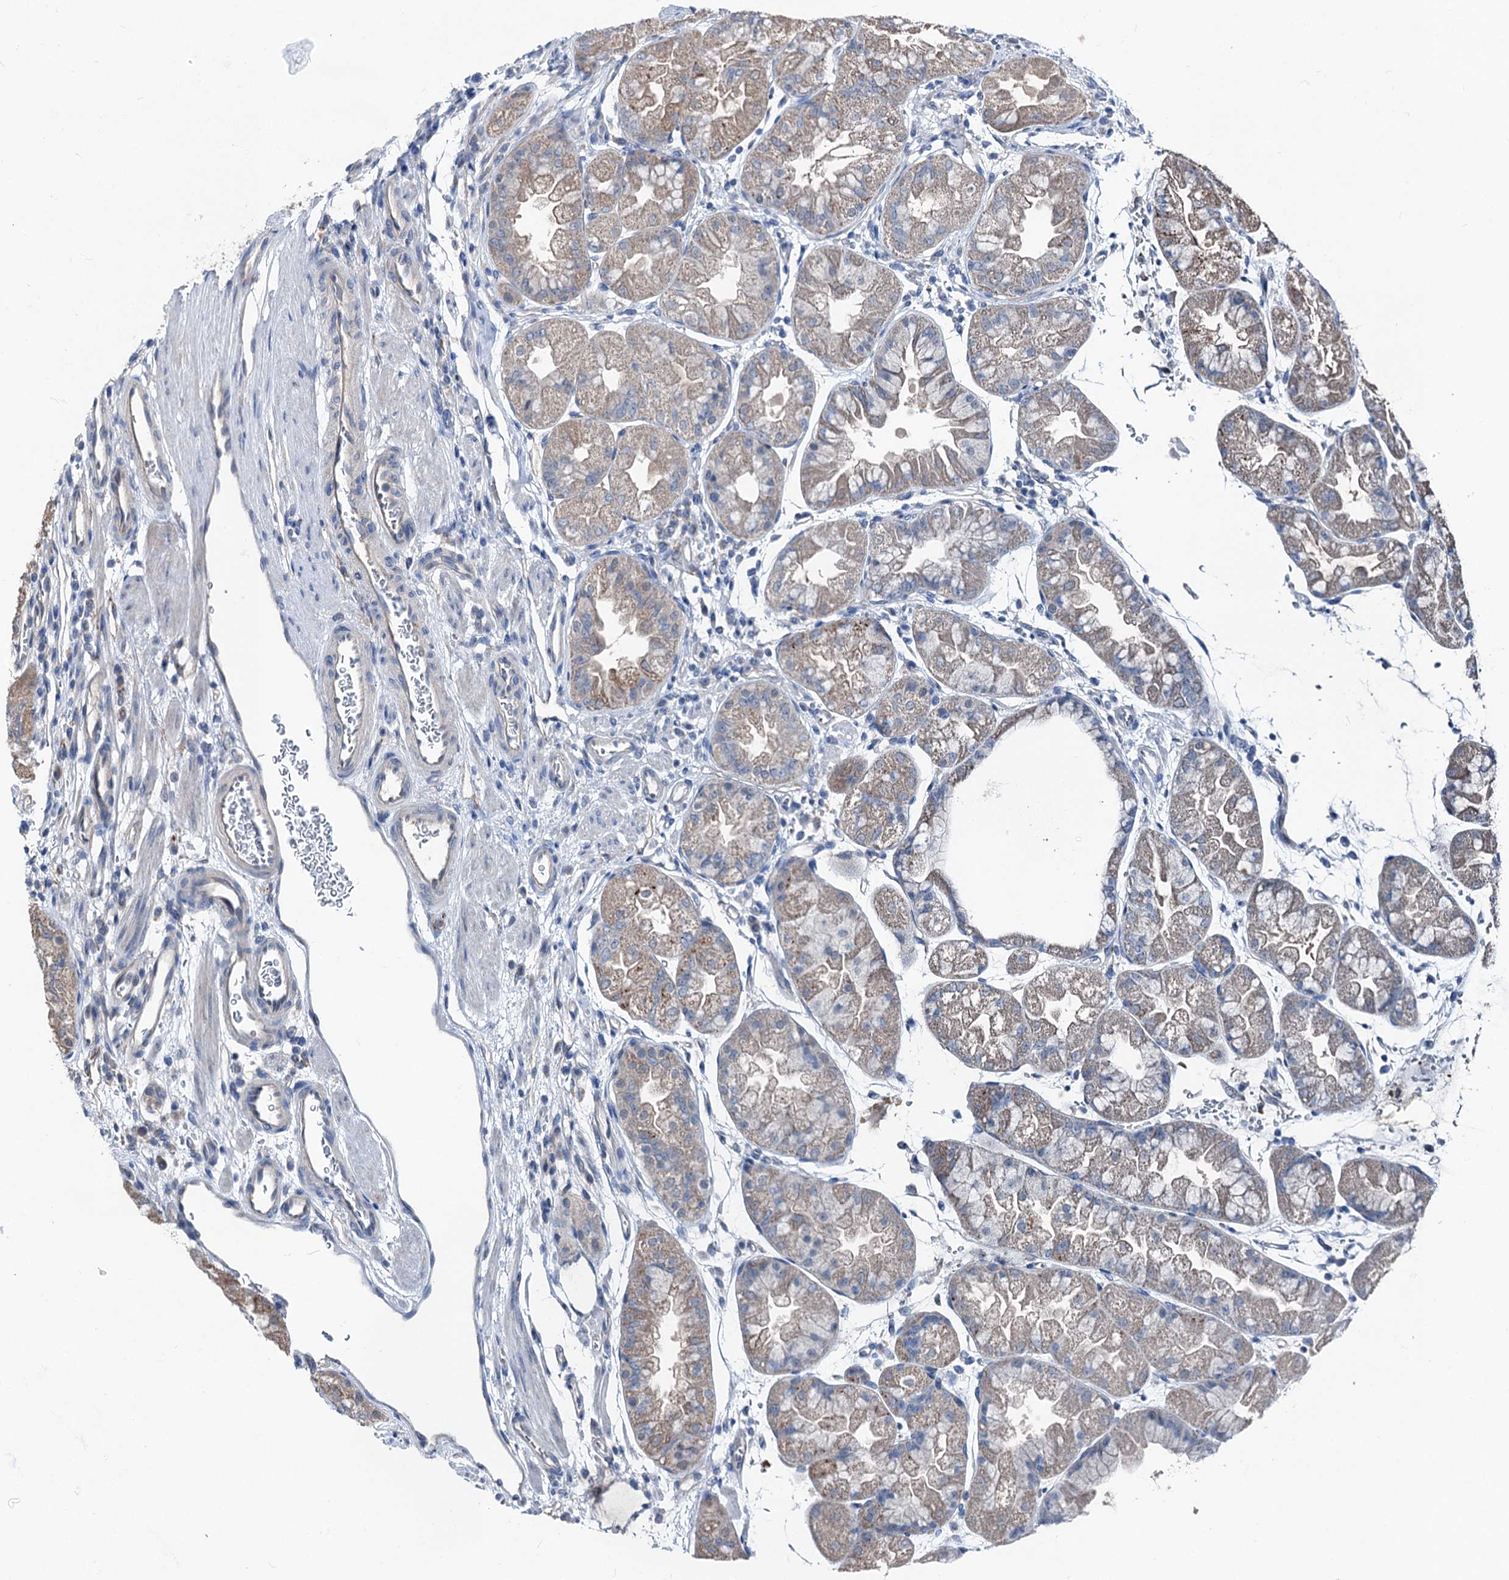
{"staining": {"intensity": "moderate", "quantity": "25%-75%", "location": "cytoplasmic/membranous"}, "tissue": "stomach", "cell_type": "Glandular cells", "image_type": "normal", "snomed": [{"axis": "morphology", "description": "Normal tissue, NOS"}, {"axis": "topography", "description": "Stomach, upper"}], "caption": "DAB (3,3'-diaminobenzidine) immunohistochemical staining of benign stomach demonstrates moderate cytoplasmic/membranous protein expression in about 25%-75% of glandular cells.", "gene": "PSMD13", "patient": {"sex": "male", "age": 47}}